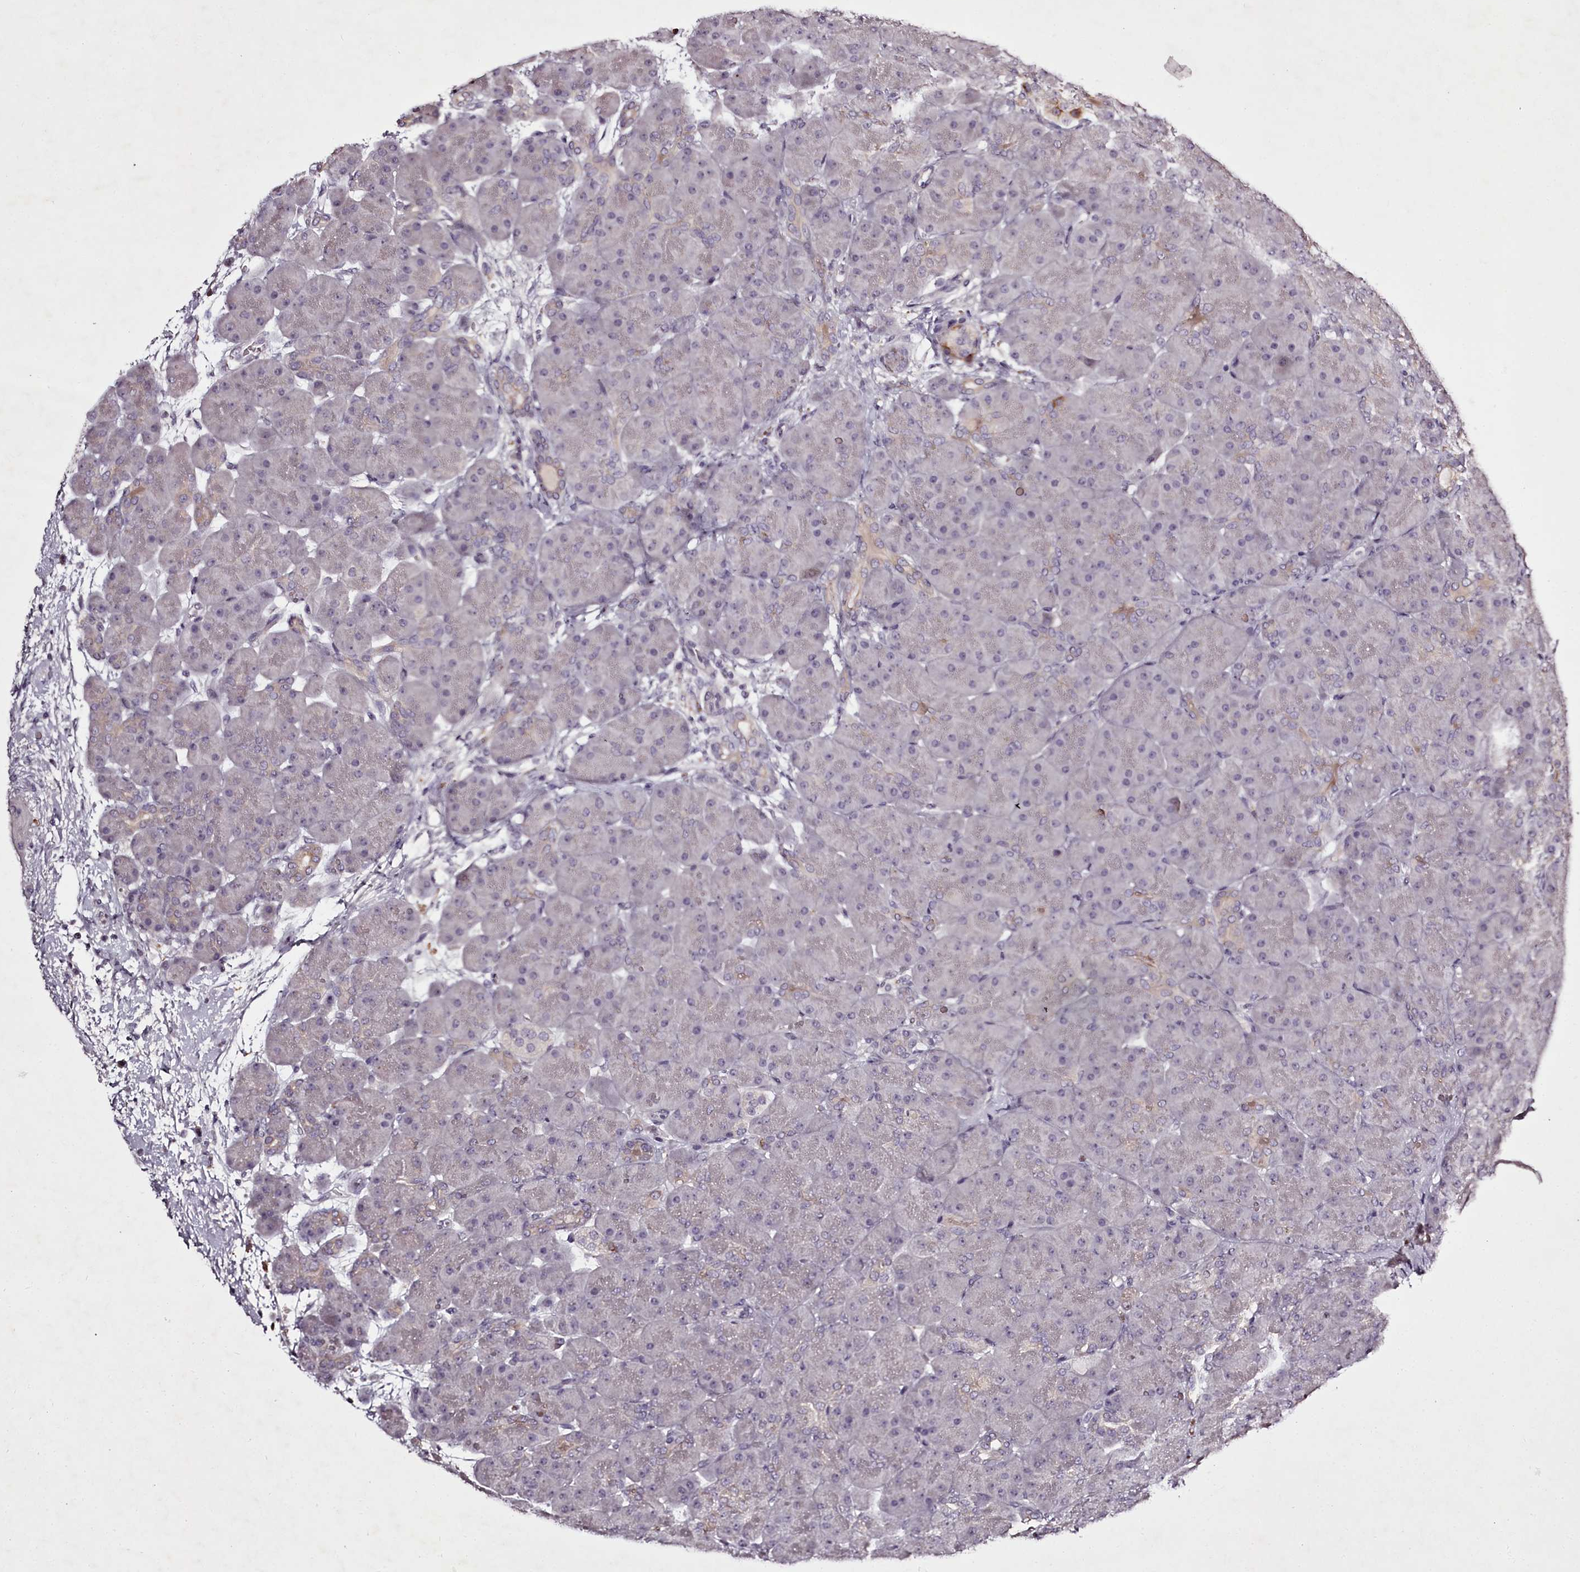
{"staining": {"intensity": "negative", "quantity": "none", "location": "none"}, "tissue": "pancreas", "cell_type": "Exocrine glandular cells", "image_type": "normal", "snomed": [{"axis": "morphology", "description": "Normal tissue, NOS"}, {"axis": "topography", "description": "Pancreas"}], "caption": "Photomicrograph shows no protein positivity in exocrine glandular cells of normal pancreas.", "gene": "RBMXL2", "patient": {"sex": "male", "age": 66}}